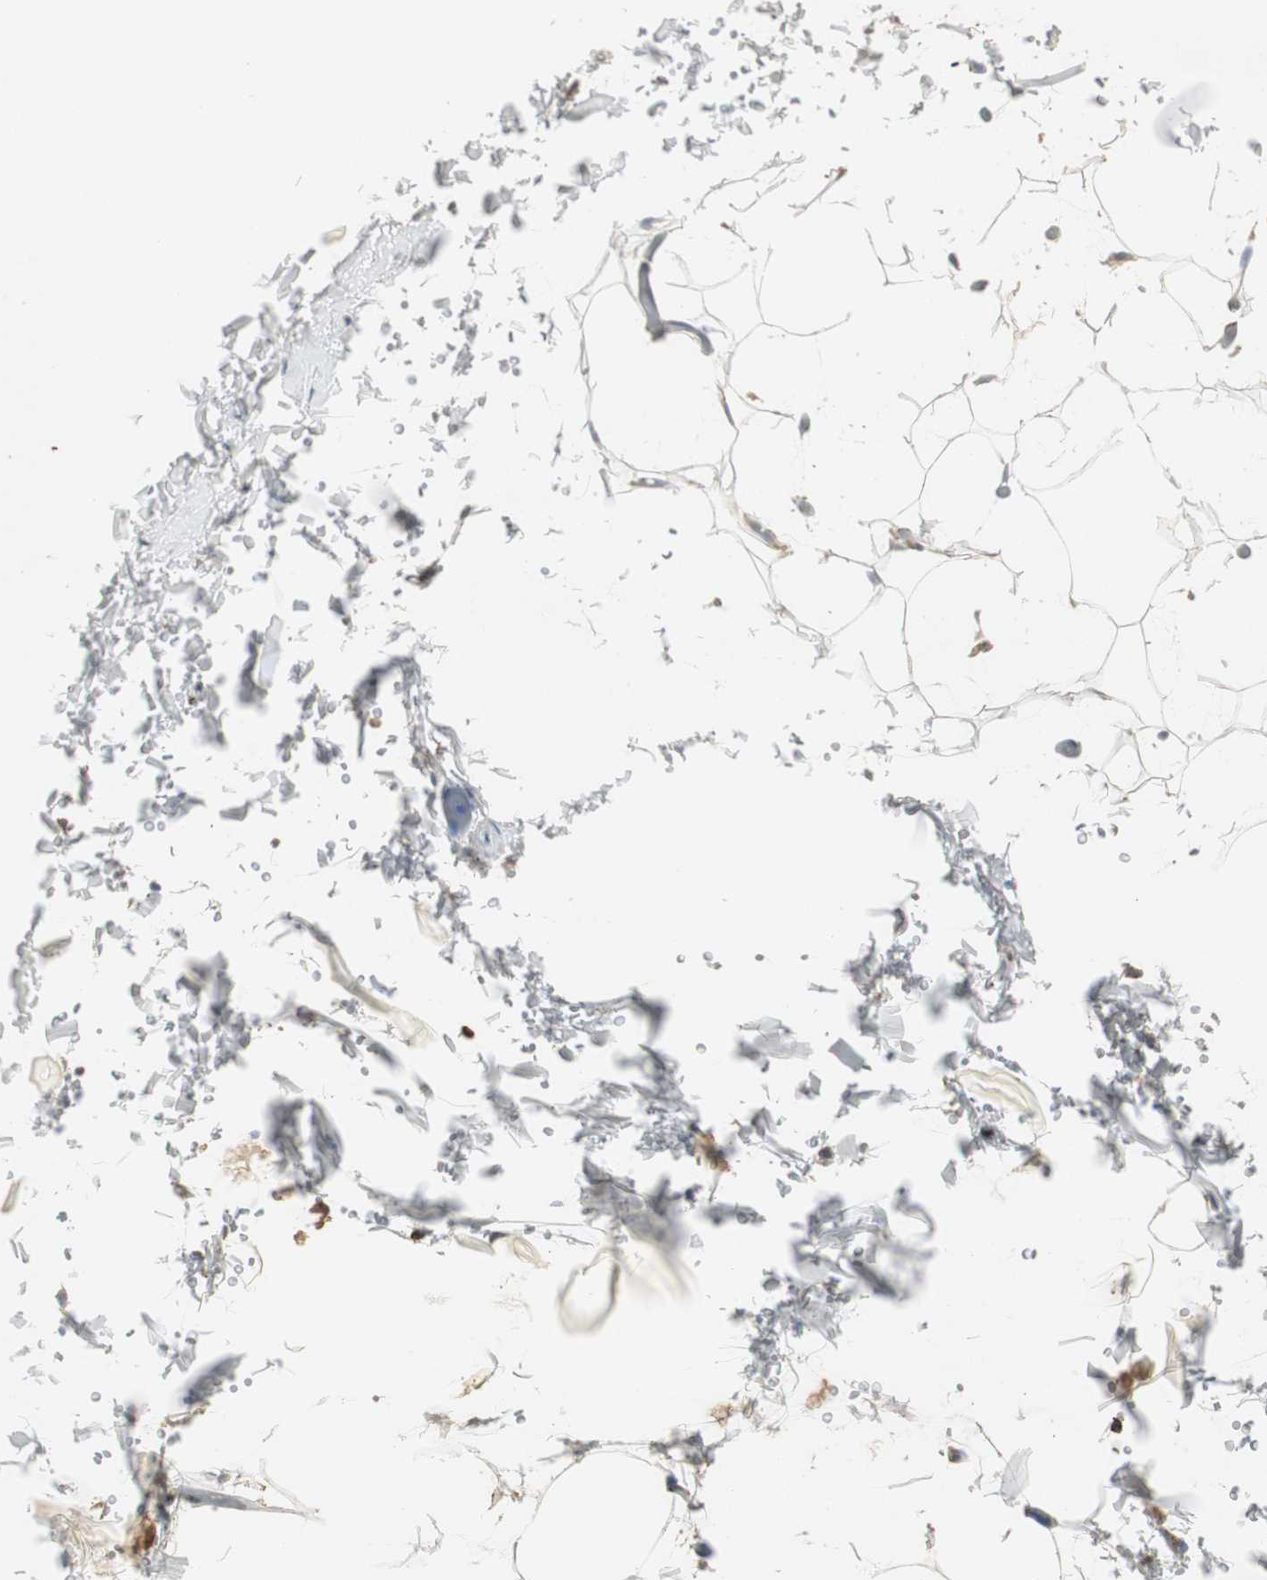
{"staining": {"intensity": "weak", "quantity": "25%-75%", "location": "cytoplasmic/membranous"}, "tissue": "adipose tissue", "cell_type": "Adipocytes", "image_type": "normal", "snomed": [{"axis": "morphology", "description": "Normal tissue, NOS"}, {"axis": "topography", "description": "Soft tissue"}], "caption": "IHC histopathology image of unremarkable adipose tissue stained for a protein (brown), which reveals low levels of weak cytoplasmic/membranous positivity in approximately 25%-75% of adipocytes.", "gene": "JTB", "patient": {"sex": "male", "age": 72}}